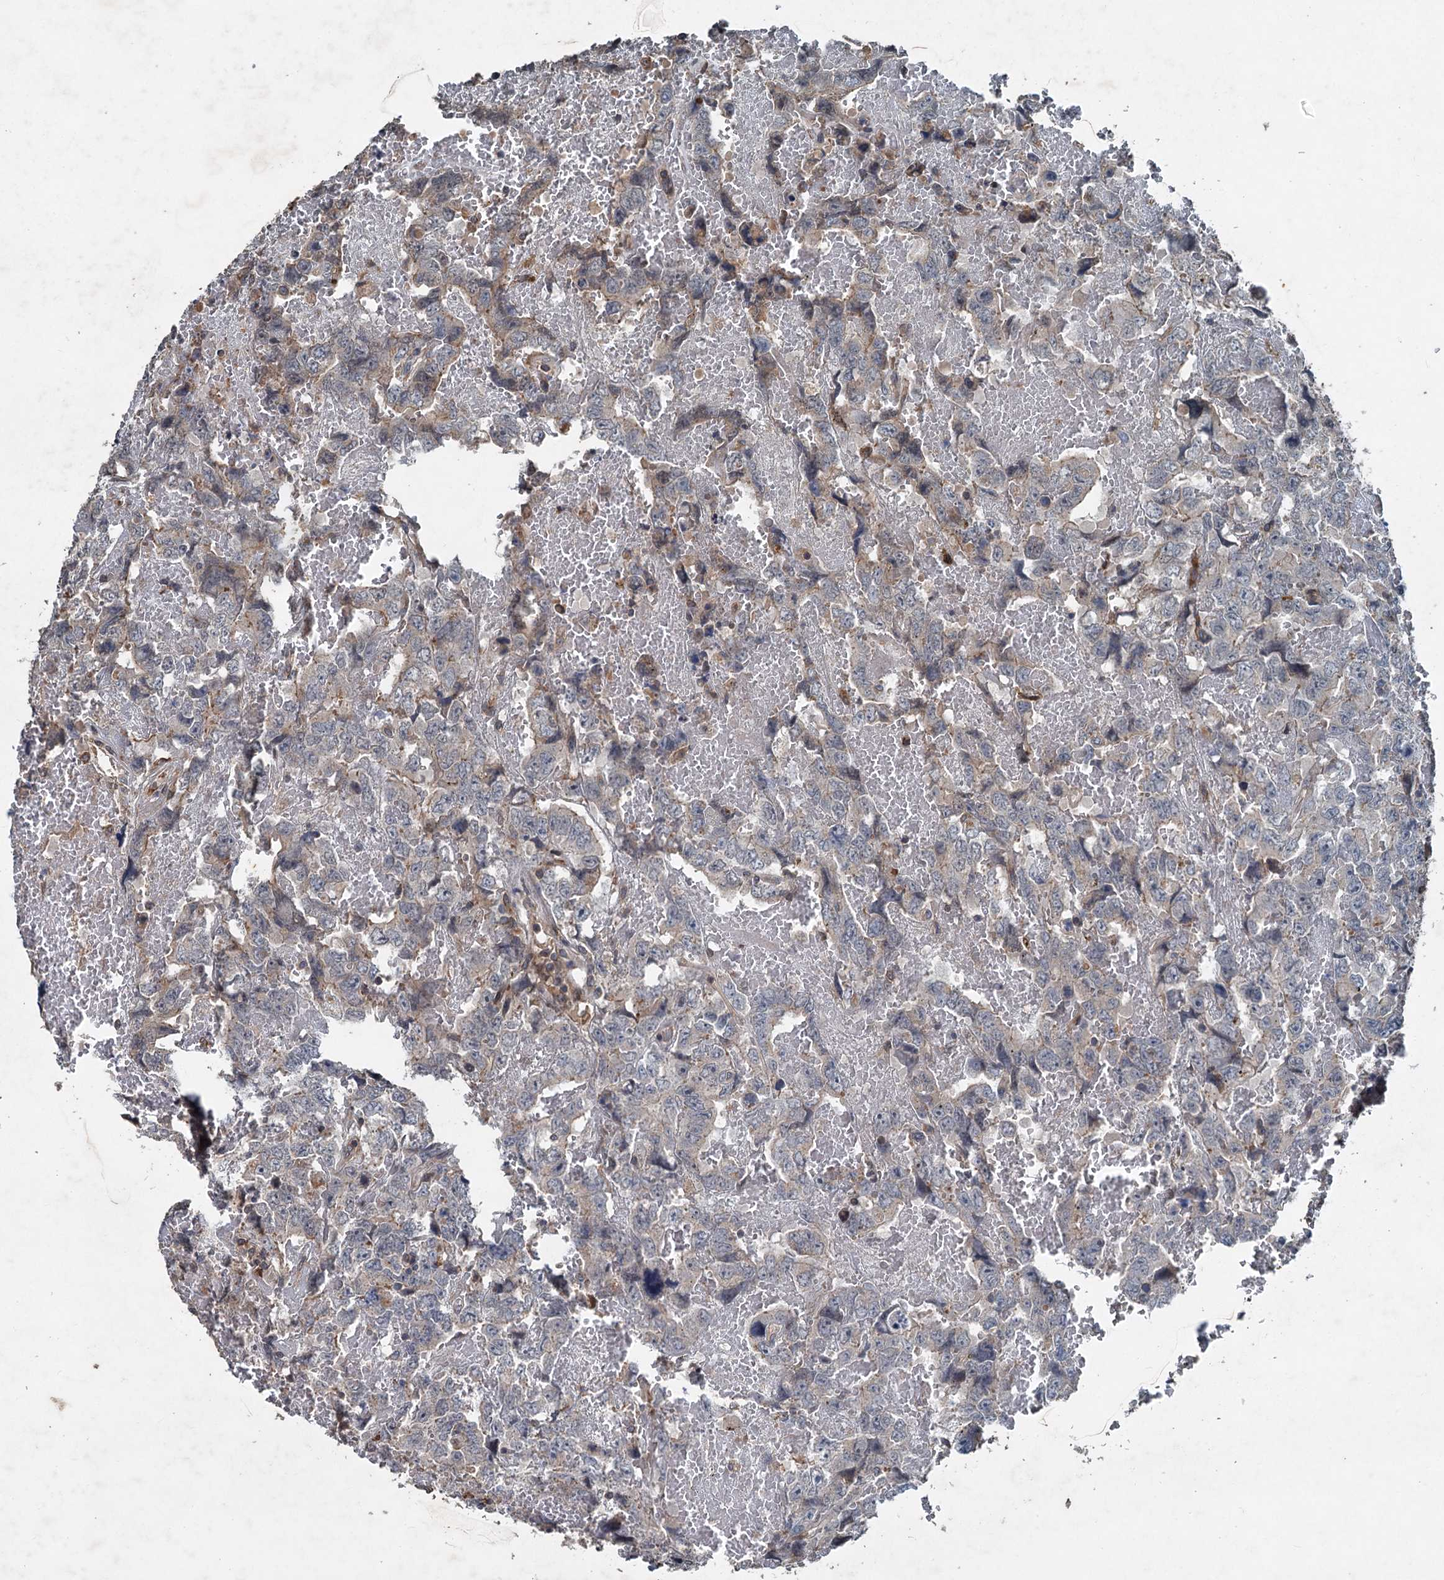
{"staining": {"intensity": "weak", "quantity": "<25%", "location": "cytoplasmic/membranous"}, "tissue": "testis cancer", "cell_type": "Tumor cells", "image_type": "cancer", "snomed": [{"axis": "morphology", "description": "Carcinoma, Embryonal, NOS"}, {"axis": "topography", "description": "Testis"}], "caption": "The micrograph demonstrates no significant expression in tumor cells of testis cancer (embryonal carcinoma).", "gene": "TAPBPL", "patient": {"sex": "male", "age": 45}}